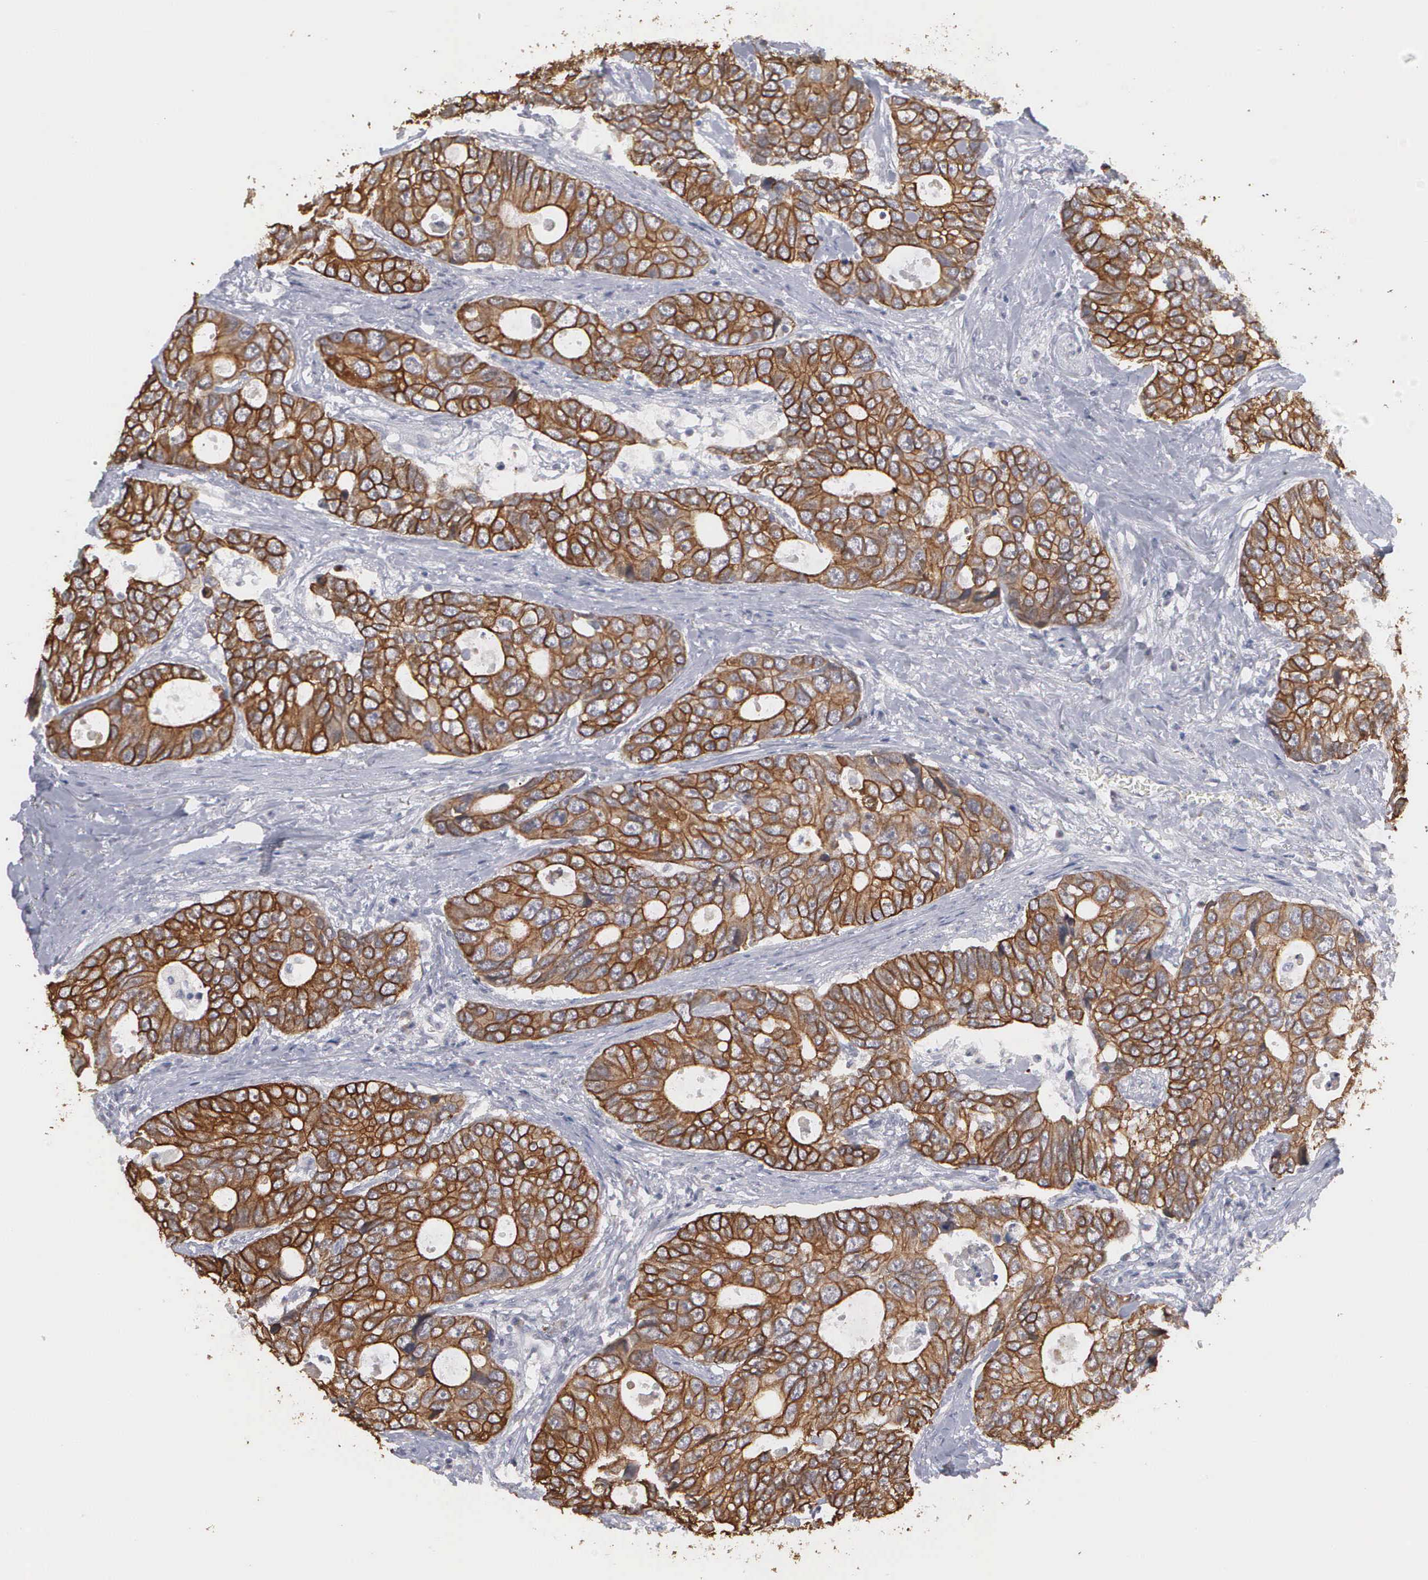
{"staining": {"intensity": "moderate", "quantity": "25%-75%", "location": "cytoplasmic/membranous"}, "tissue": "colorectal cancer", "cell_type": "Tumor cells", "image_type": "cancer", "snomed": [{"axis": "morphology", "description": "Adenocarcinoma, NOS"}, {"axis": "topography", "description": "Rectum"}], "caption": "This is an image of immunohistochemistry (IHC) staining of colorectal cancer (adenocarcinoma), which shows moderate expression in the cytoplasmic/membranous of tumor cells.", "gene": "WDR89", "patient": {"sex": "female", "age": 67}}